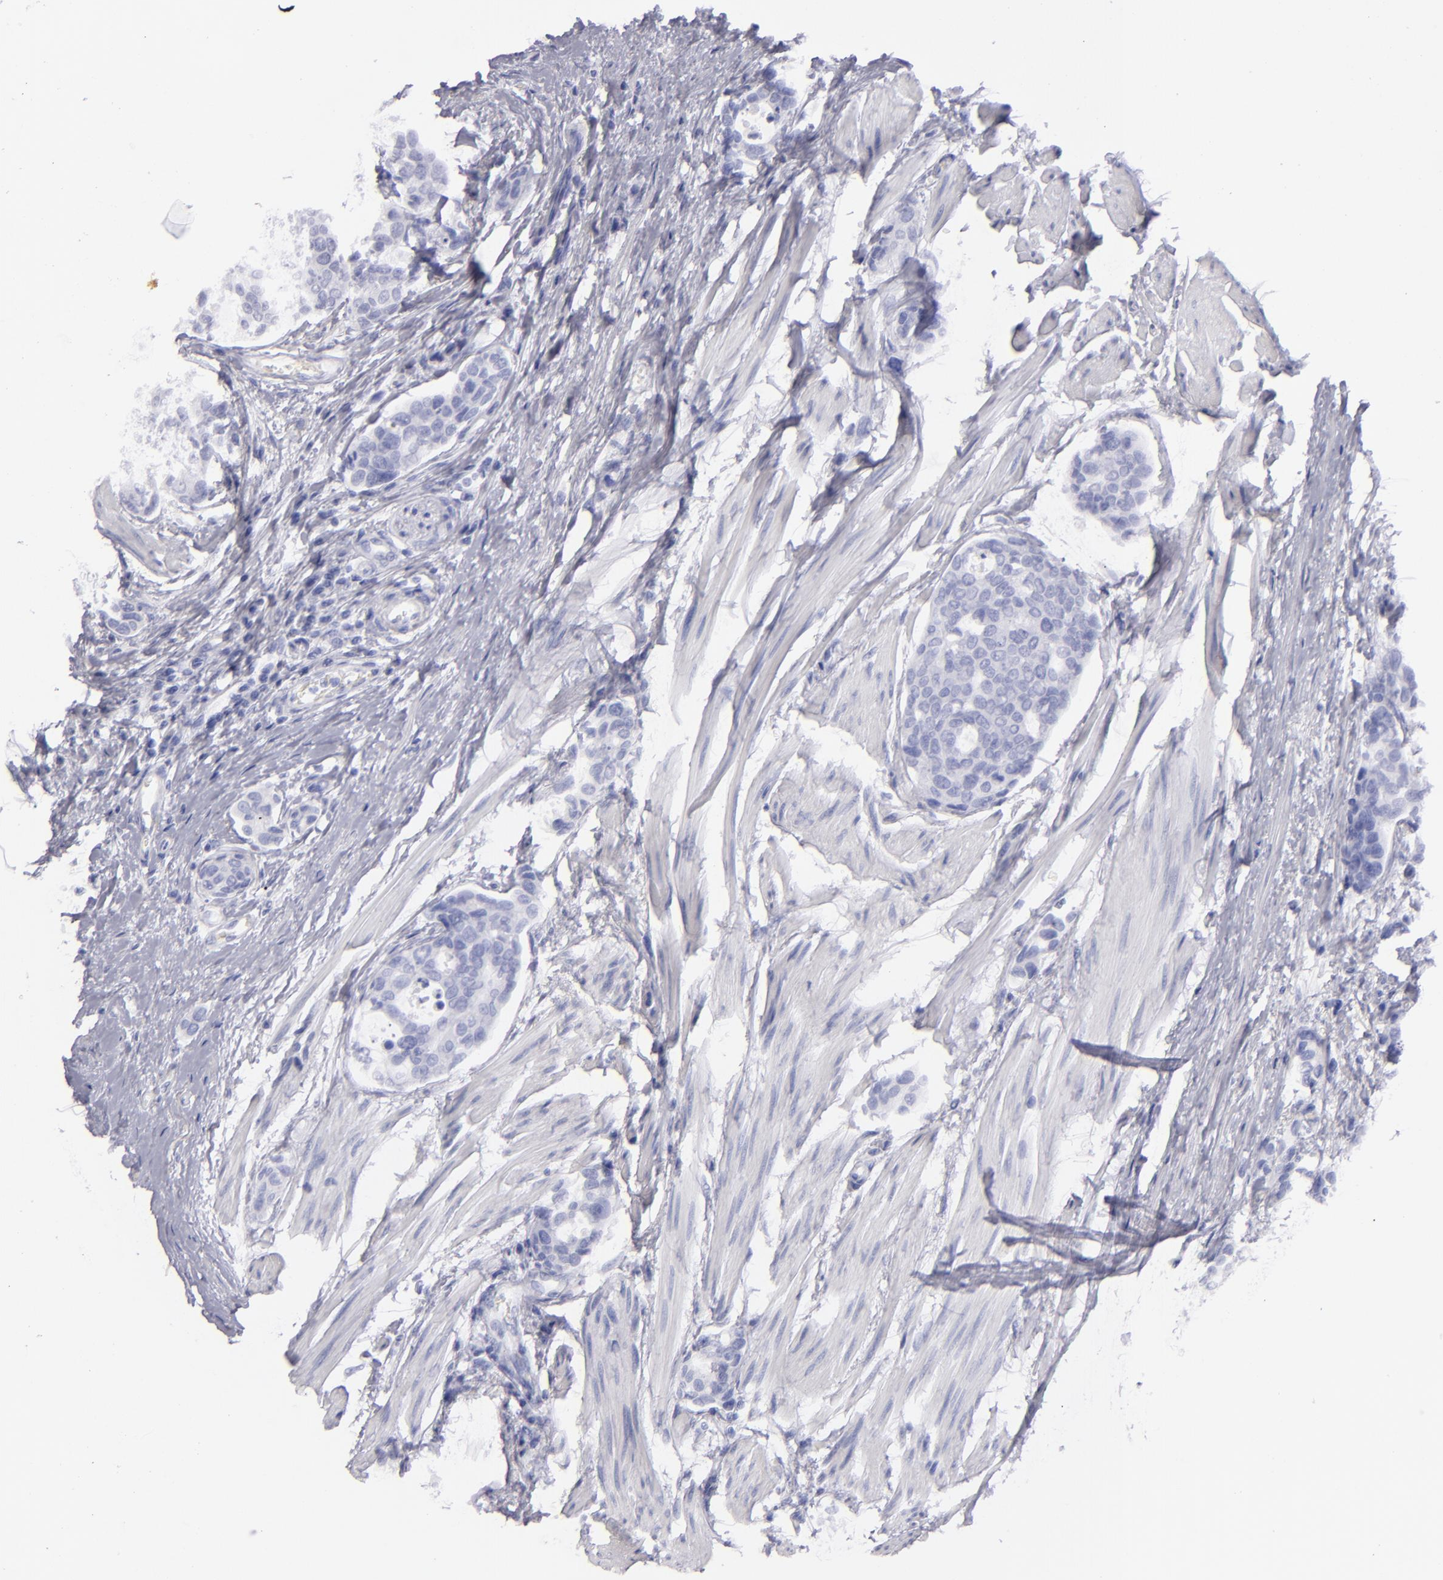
{"staining": {"intensity": "negative", "quantity": "none", "location": "none"}, "tissue": "urothelial cancer", "cell_type": "Tumor cells", "image_type": "cancer", "snomed": [{"axis": "morphology", "description": "Urothelial carcinoma, High grade"}, {"axis": "topography", "description": "Urinary bladder"}], "caption": "A high-resolution micrograph shows immunohistochemistry (IHC) staining of high-grade urothelial carcinoma, which reveals no significant staining in tumor cells.", "gene": "CD74", "patient": {"sex": "male", "age": 78}}